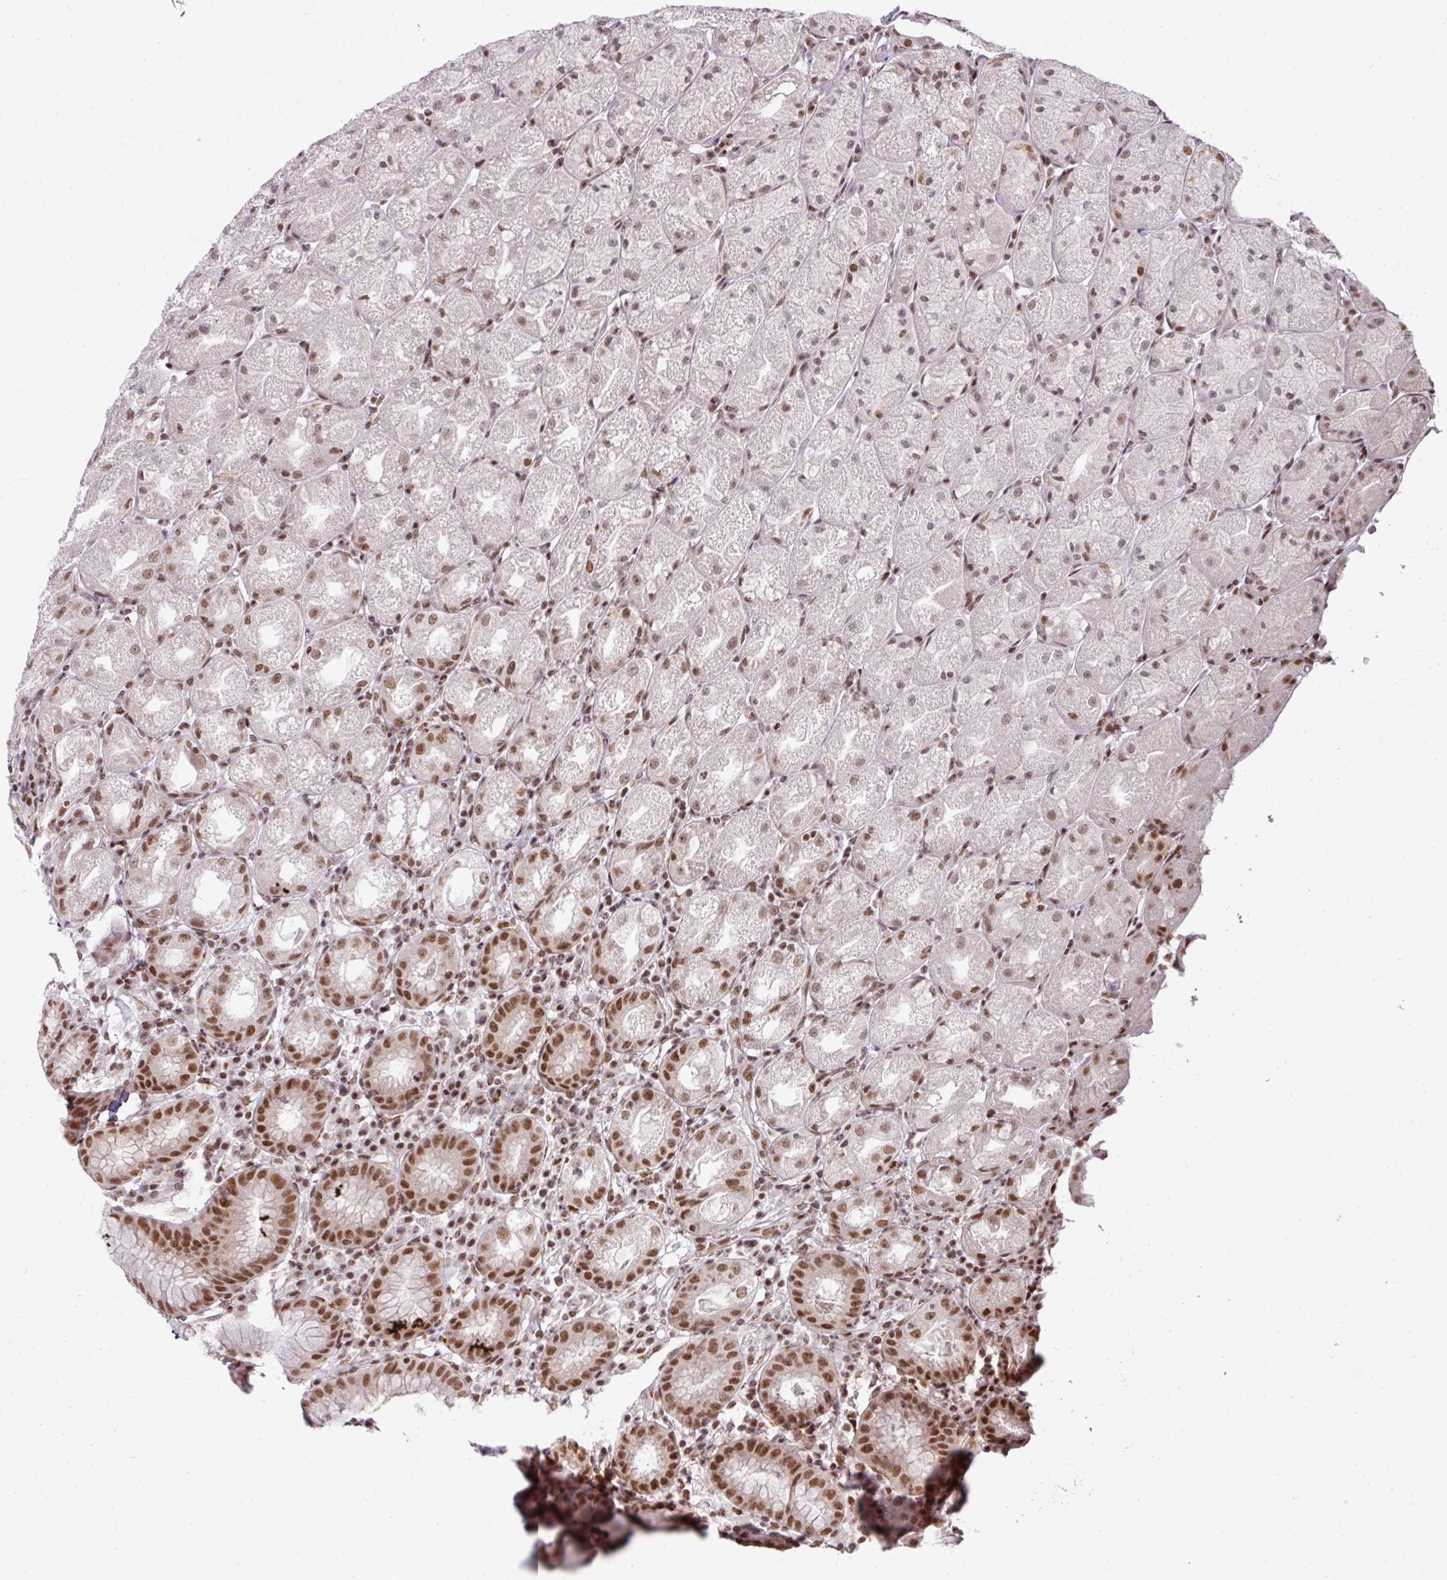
{"staining": {"intensity": "moderate", "quantity": ">75%", "location": "nuclear"}, "tissue": "stomach", "cell_type": "Glandular cells", "image_type": "normal", "snomed": [{"axis": "morphology", "description": "Normal tissue, NOS"}, {"axis": "topography", "description": "Stomach, upper"}], "caption": "This is a histology image of IHC staining of unremarkable stomach, which shows moderate staining in the nuclear of glandular cells.", "gene": "NFYA", "patient": {"sex": "male", "age": 52}}